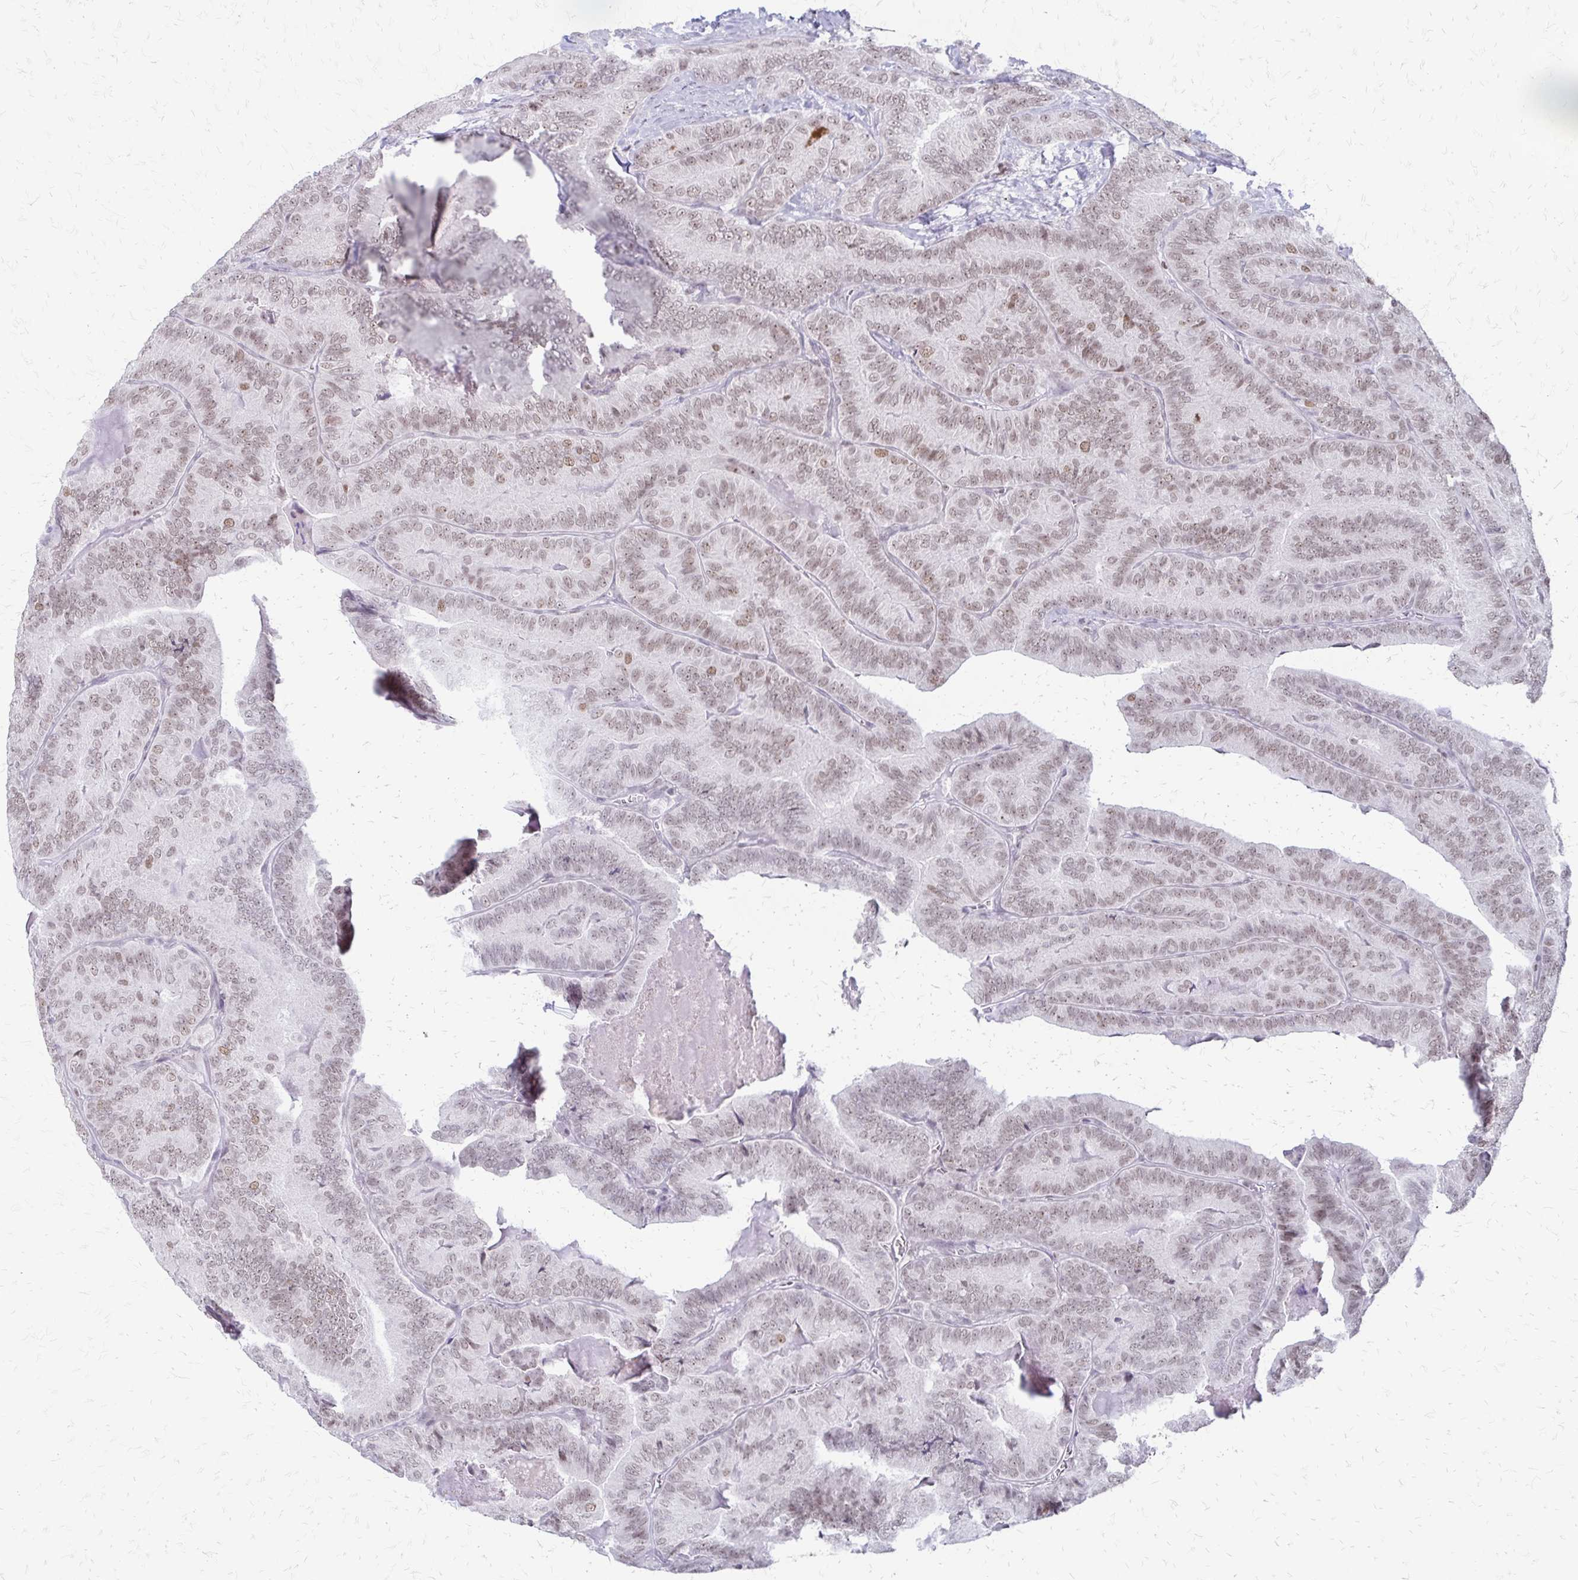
{"staining": {"intensity": "weak", "quantity": ">75%", "location": "nuclear"}, "tissue": "thyroid cancer", "cell_type": "Tumor cells", "image_type": "cancer", "snomed": [{"axis": "morphology", "description": "Papillary adenocarcinoma, NOS"}, {"axis": "topography", "description": "Thyroid gland"}], "caption": "An immunohistochemistry histopathology image of tumor tissue is shown. Protein staining in brown highlights weak nuclear positivity in thyroid cancer within tumor cells. Ihc stains the protein in brown and the nuclei are stained blue.", "gene": "EED", "patient": {"sex": "female", "age": 75}}